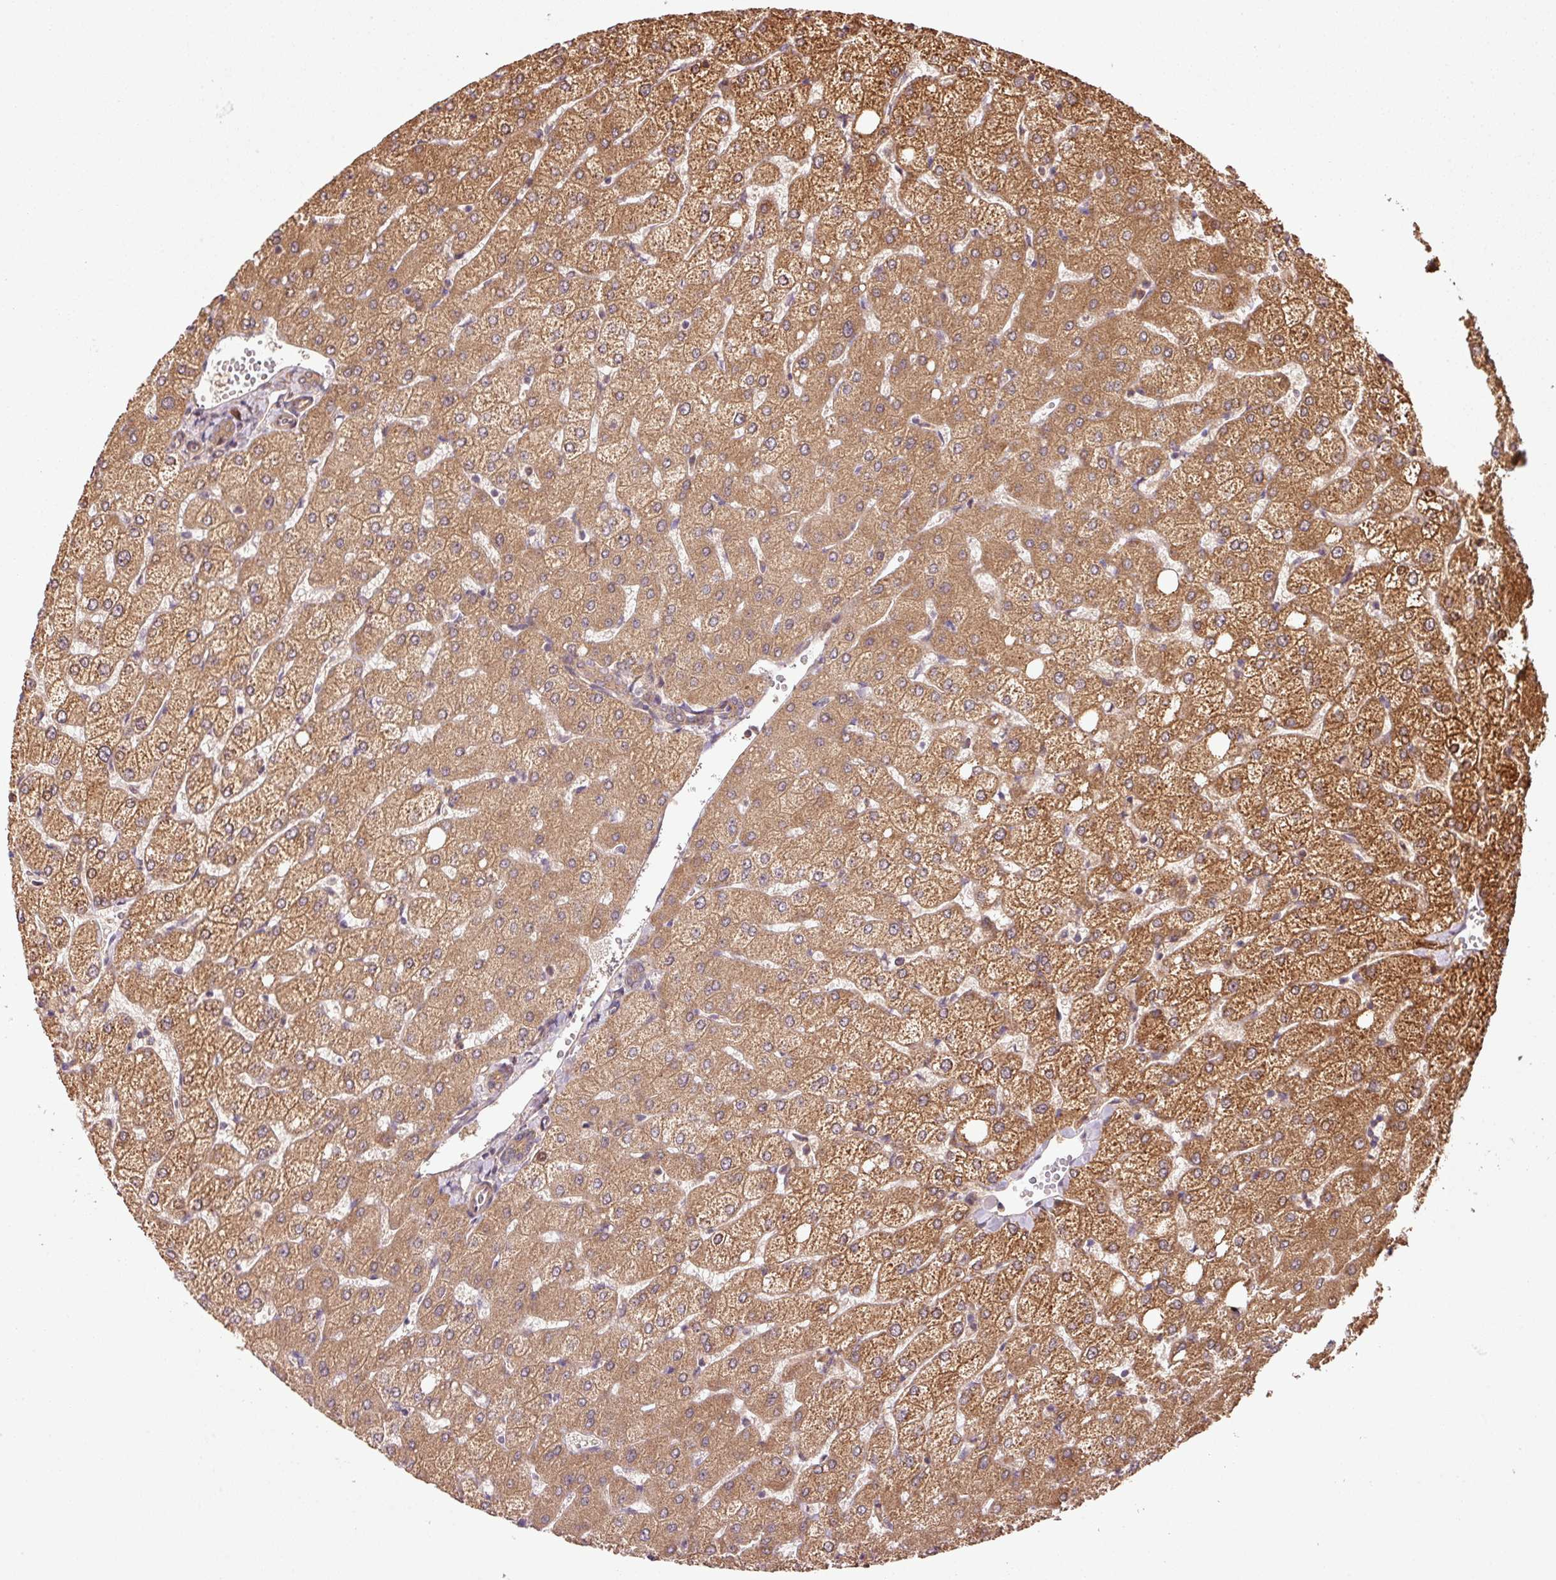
{"staining": {"intensity": "moderate", "quantity": ">75%", "location": "cytoplasmic/membranous"}, "tissue": "liver", "cell_type": "Cholangiocytes", "image_type": "normal", "snomed": [{"axis": "morphology", "description": "Normal tissue, NOS"}, {"axis": "topography", "description": "Liver"}], "caption": "The photomicrograph displays immunohistochemical staining of normal liver. There is moderate cytoplasmic/membranous expression is seen in about >75% of cholangiocytes.", "gene": "OXER1", "patient": {"sex": "female", "age": 54}}